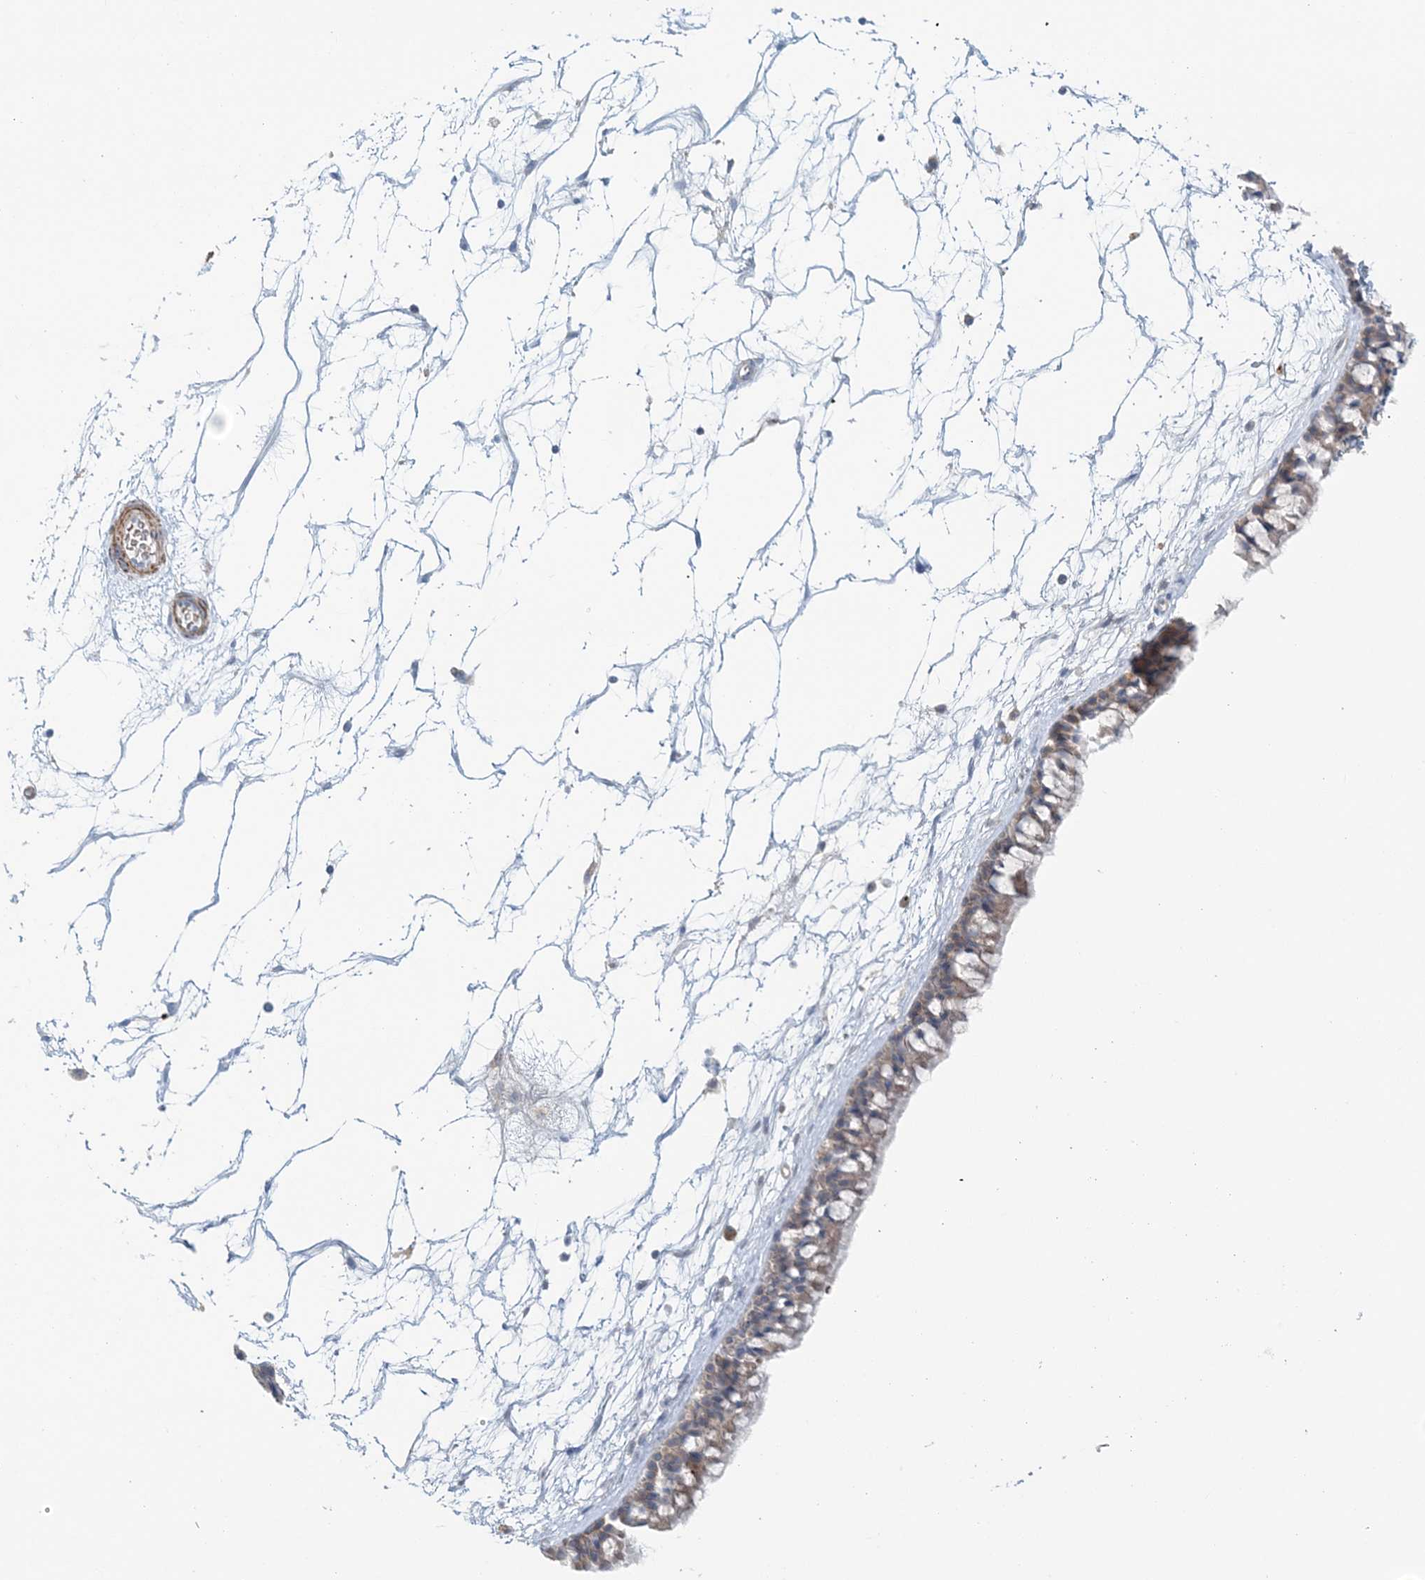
{"staining": {"intensity": "weak", "quantity": "25%-75%", "location": "cytoplasmic/membranous"}, "tissue": "nasopharynx", "cell_type": "Respiratory epithelial cells", "image_type": "normal", "snomed": [{"axis": "morphology", "description": "Normal tissue, NOS"}, {"axis": "topography", "description": "Nasopharynx"}], "caption": "This histopathology image exhibits benign nasopharynx stained with immunohistochemistry to label a protein in brown. The cytoplasmic/membranous of respiratory epithelial cells show weak positivity for the protein. Nuclei are counter-stained blue.", "gene": "TTI1", "patient": {"sex": "male", "age": 64}}